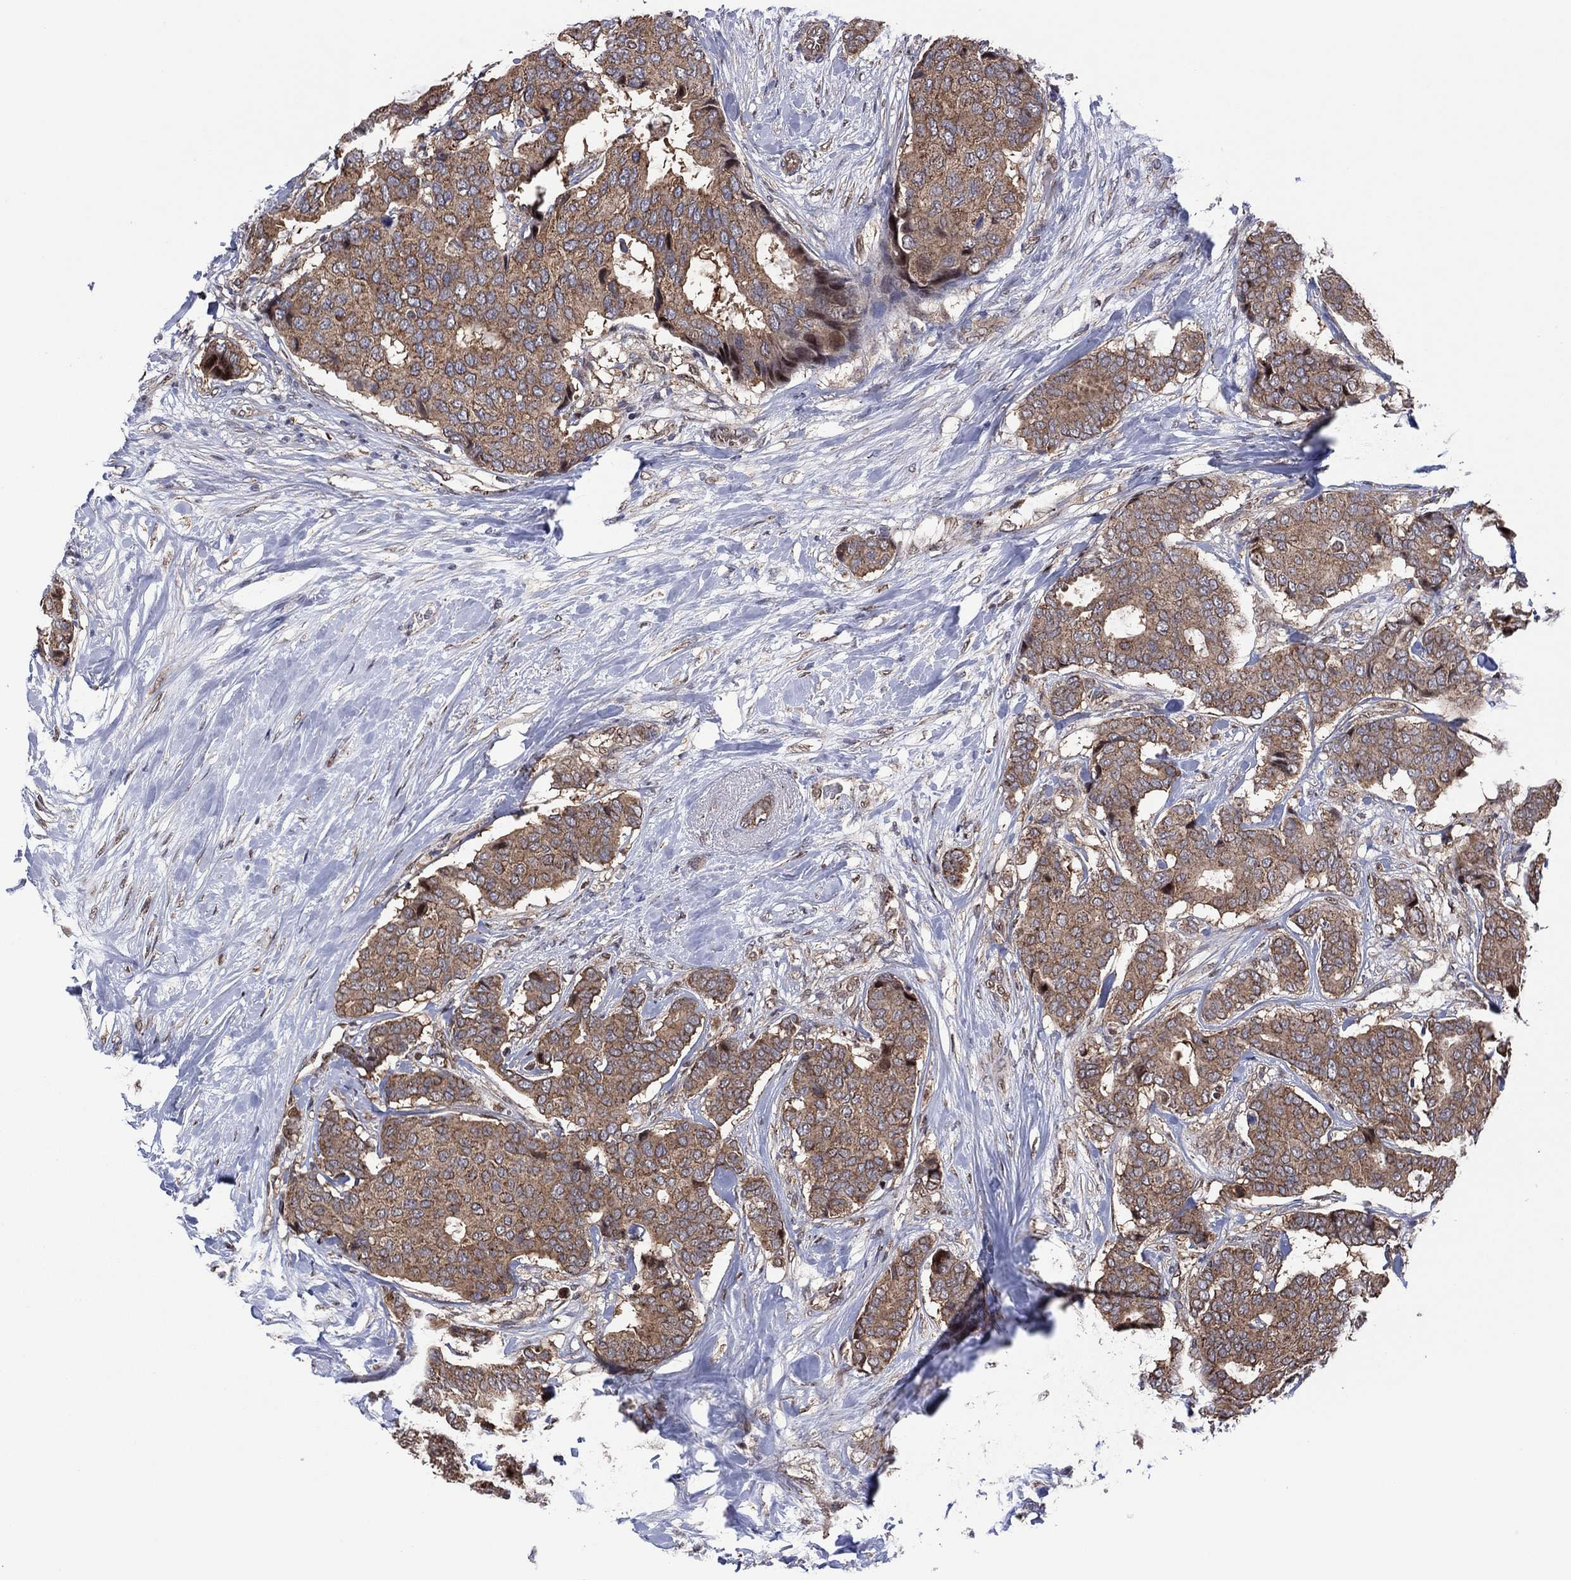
{"staining": {"intensity": "weak", "quantity": ">75%", "location": "cytoplasmic/membranous"}, "tissue": "breast cancer", "cell_type": "Tumor cells", "image_type": "cancer", "snomed": [{"axis": "morphology", "description": "Duct carcinoma"}, {"axis": "topography", "description": "Breast"}], "caption": "Breast intraductal carcinoma stained with a brown dye shows weak cytoplasmic/membranous positive positivity in about >75% of tumor cells.", "gene": "PIDD1", "patient": {"sex": "female", "age": 75}}